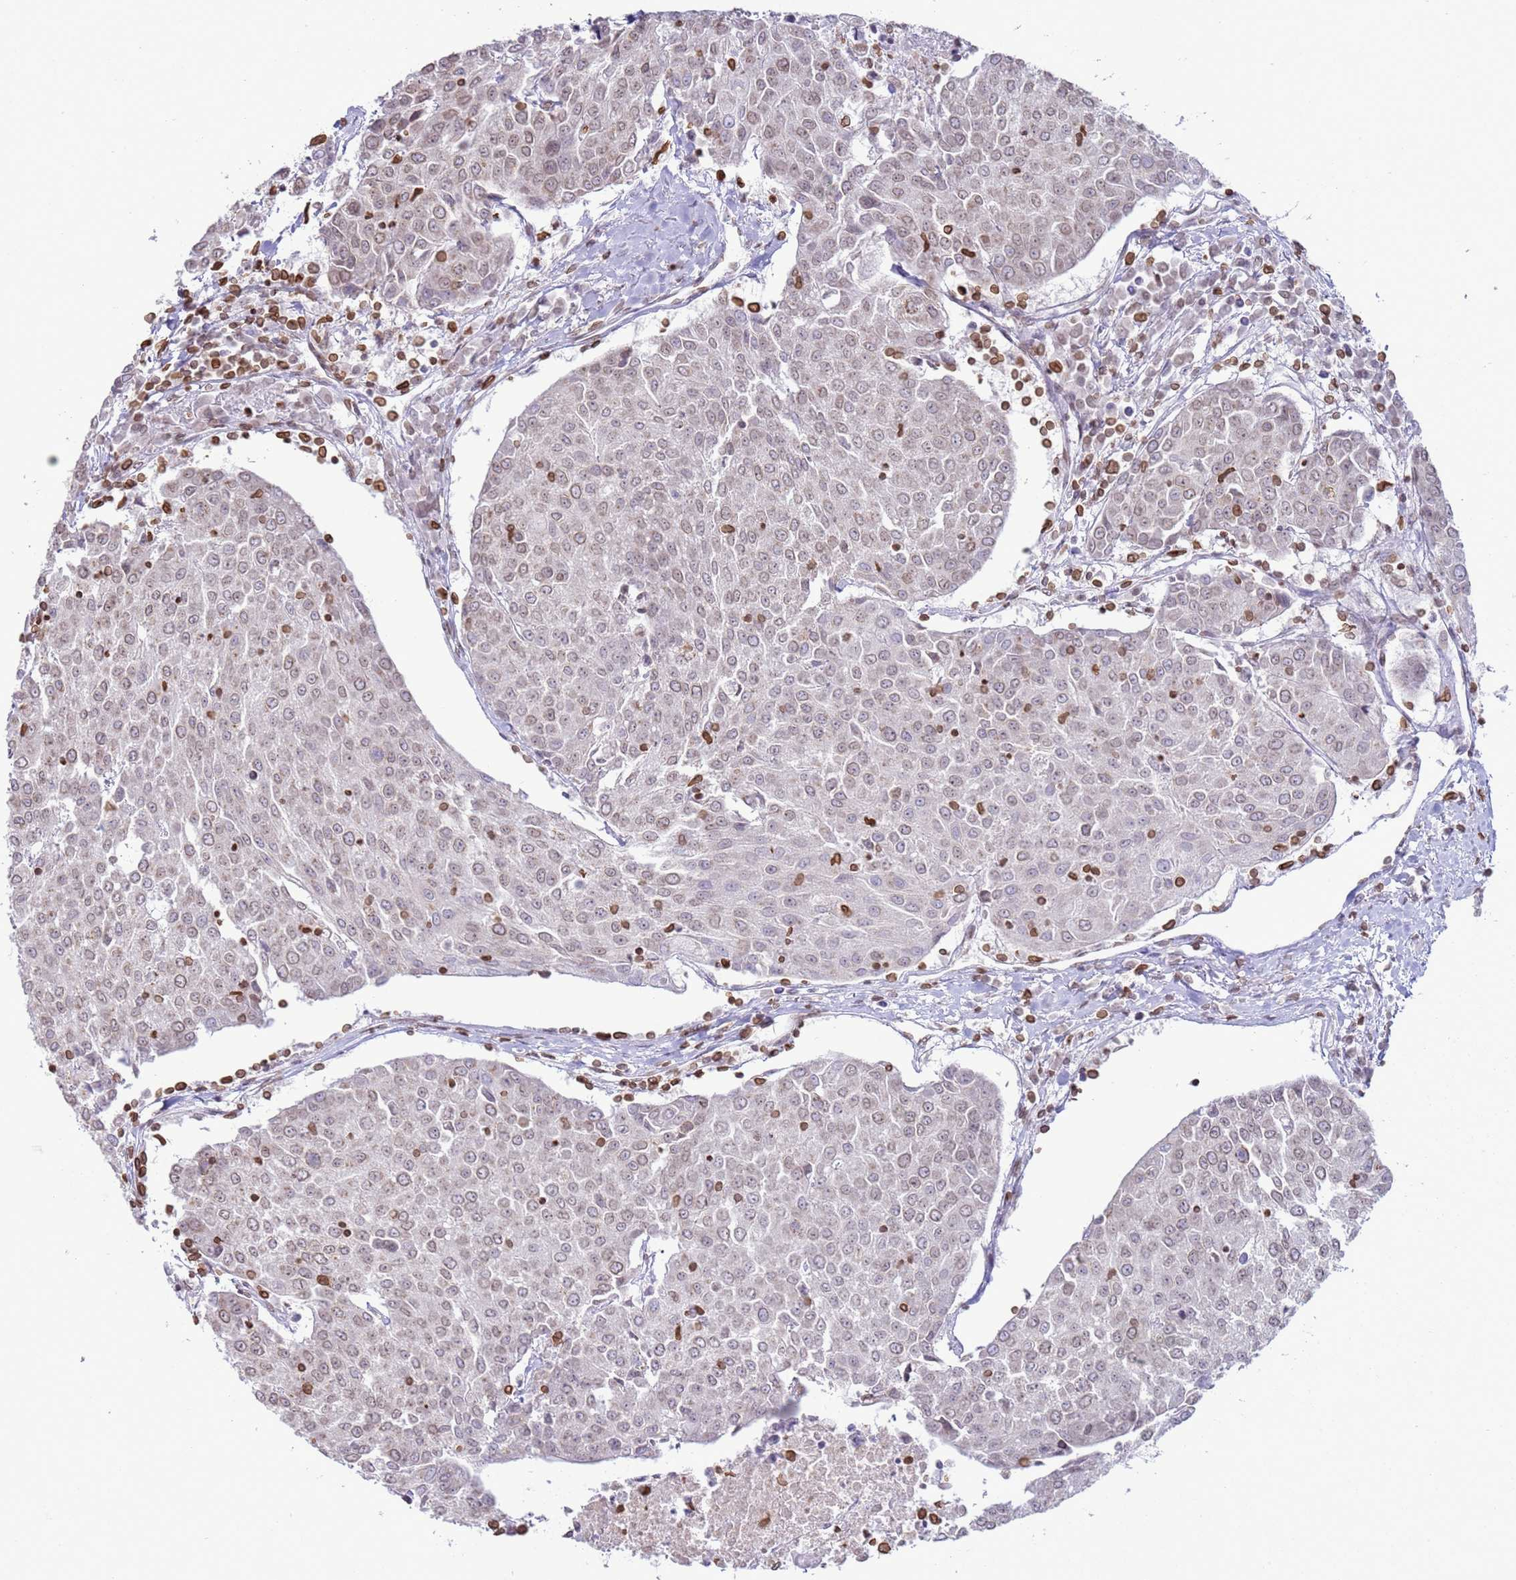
{"staining": {"intensity": "negative", "quantity": "none", "location": "none"}, "tissue": "urothelial cancer", "cell_type": "Tumor cells", "image_type": "cancer", "snomed": [{"axis": "morphology", "description": "Urothelial carcinoma, High grade"}, {"axis": "topography", "description": "Urinary bladder"}], "caption": "Image shows no protein staining in tumor cells of urothelial cancer tissue.", "gene": "DHX37", "patient": {"sex": "female", "age": 85}}